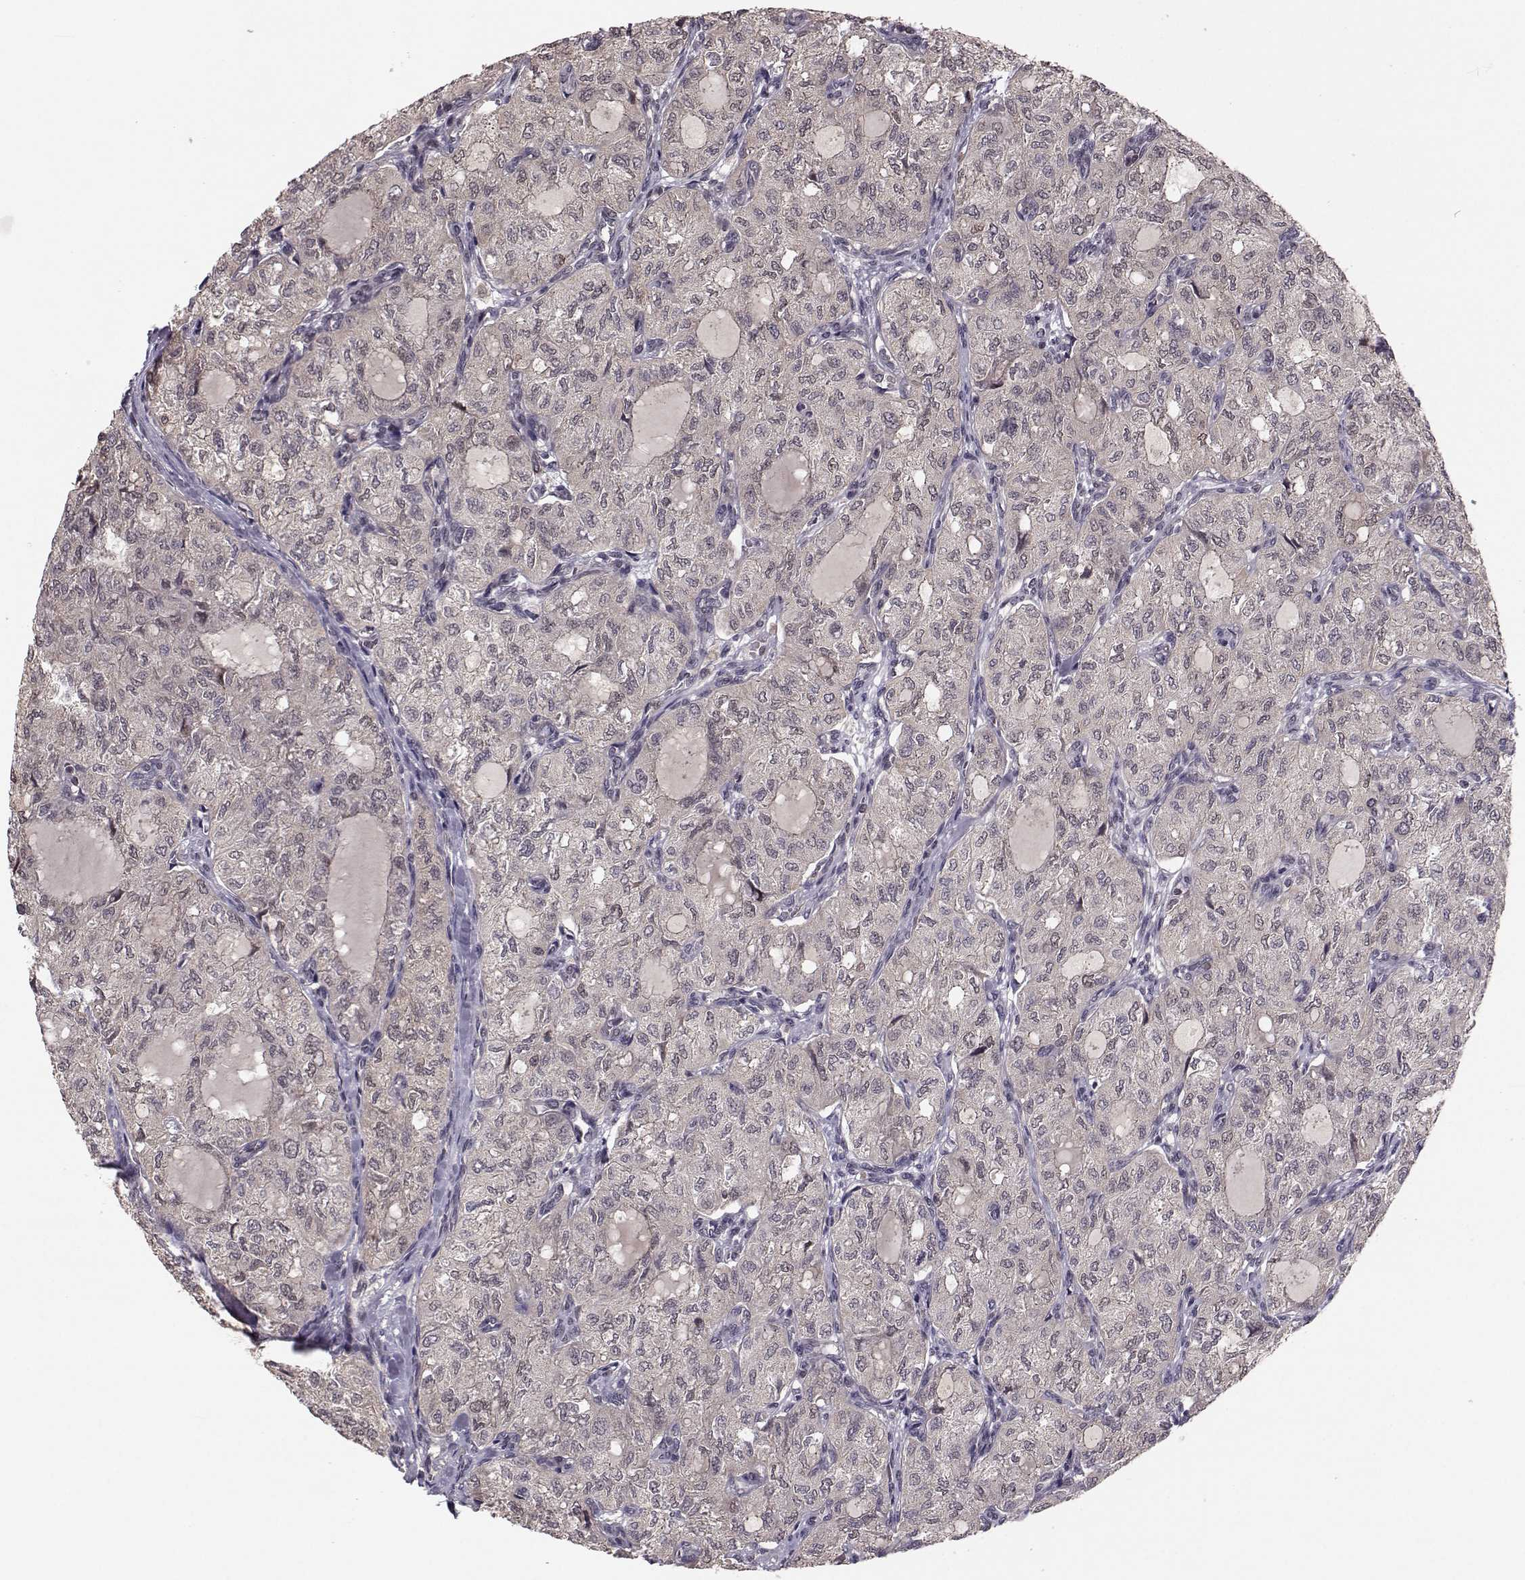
{"staining": {"intensity": "negative", "quantity": "none", "location": "none"}, "tissue": "thyroid cancer", "cell_type": "Tumor cells", "image_type": "cancer", "snomed": [{"axis": "morphology", "description": "Follicular adenoma carcinoma, NOS"}, {"axis": "topography", "description": "Thyroid gland"}], "caption": "Tumor cells show no significant protein expression in thyroid follicular adenoma carcinoma. Nuclei are stained in blue.", "gene": "PLEKHG3", "patient": {"sex": "male", "age": 75}}